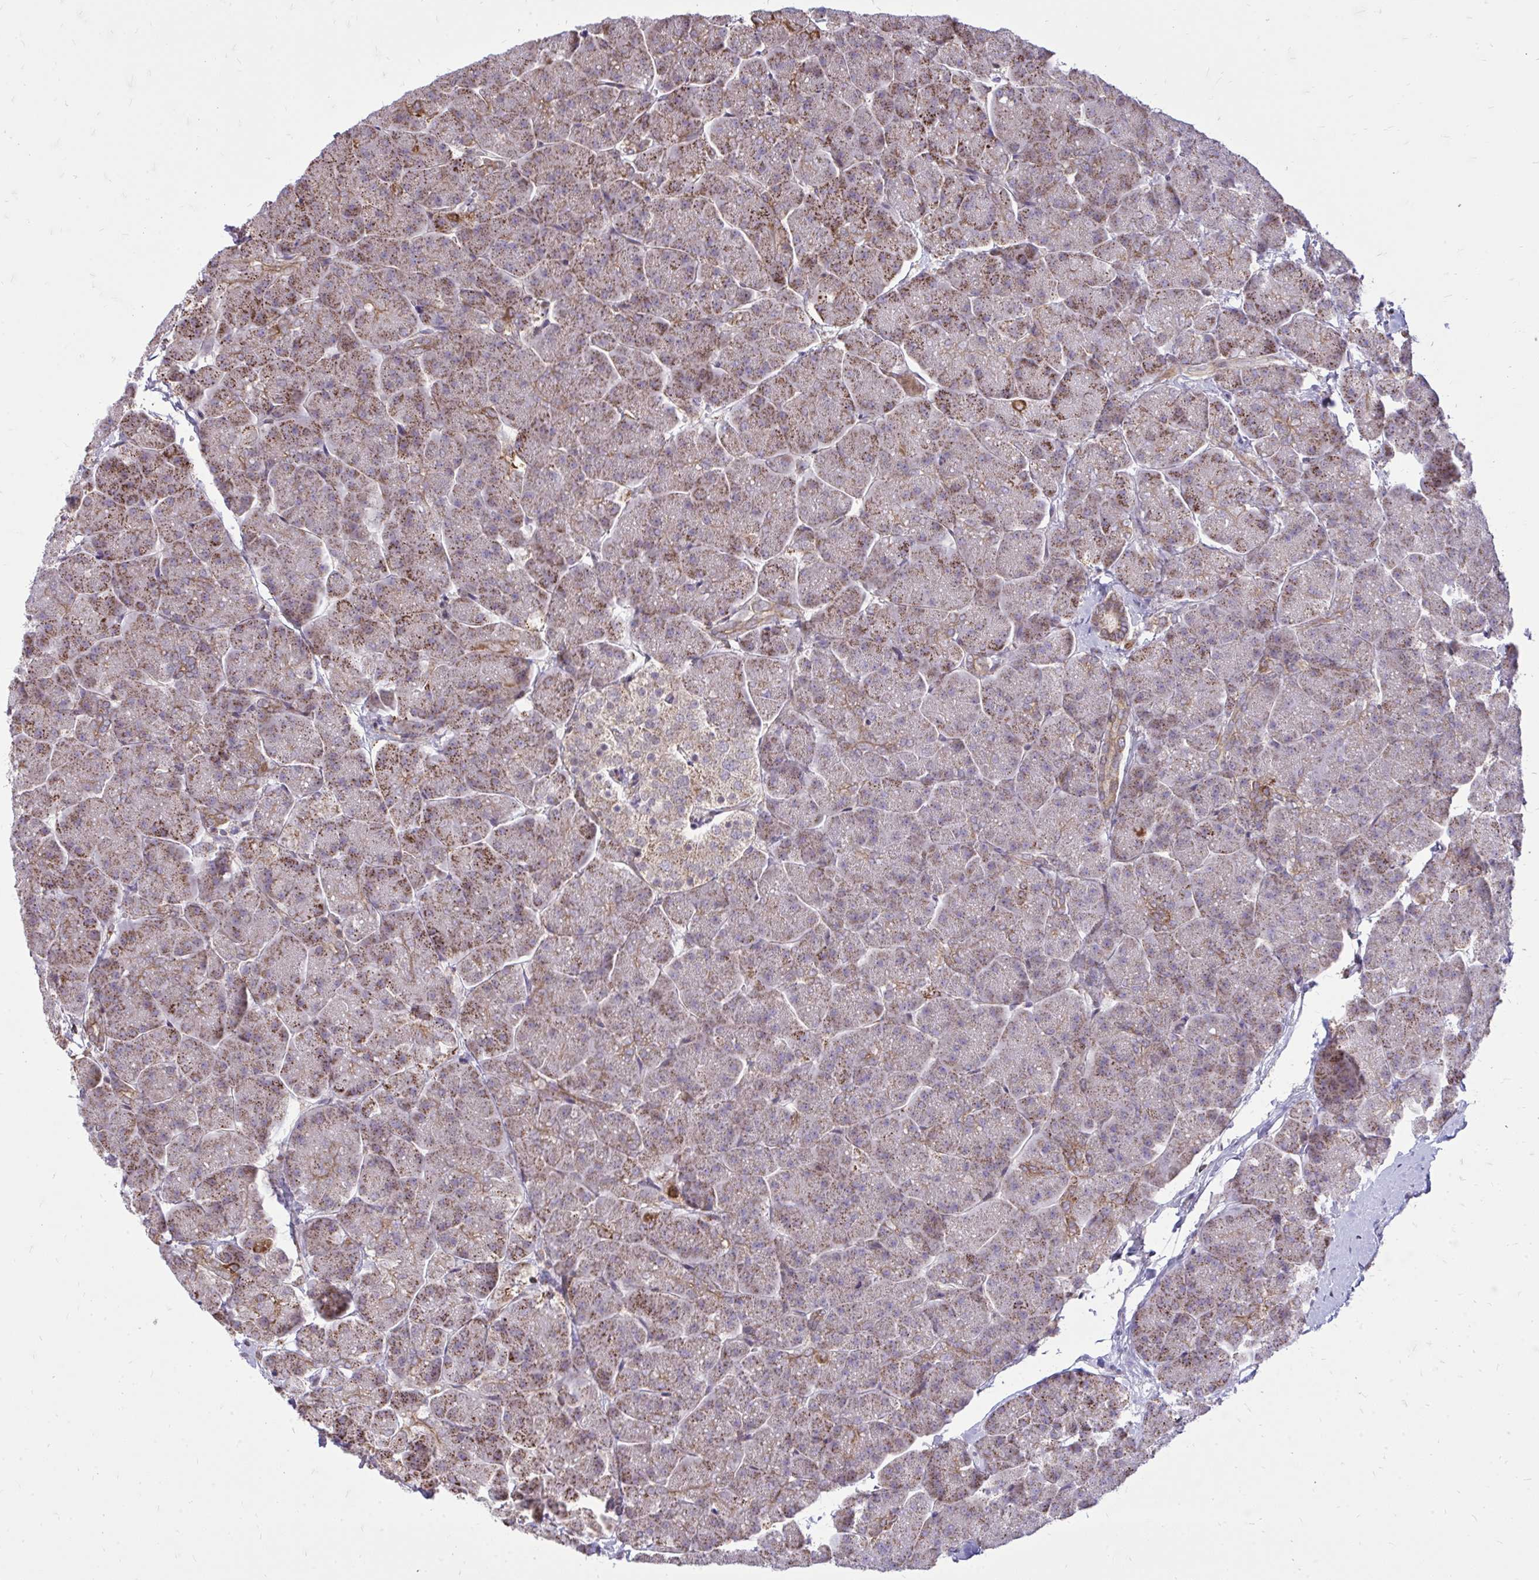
{"staining": {"intensity": "moderate", "quantity": ">75%", "location": "cytoplasmic/membranous"}, "tissue": "pancreas", "cell_type": "Exocrine glandular cells", "image_type": "normal", "snomed": [{"axis": "morphology", "description": "Normal tissue, NOS"}, {"axis": "topography", "description": "Pancreas"}, {"axis": "topography", "description": "Peripheral nerve tissue"}], "caption": "Pancreas stained with DAB (3,3'-diaminobenzidine) IHC shows medium levels of moderate cytoplasmic/membranous staining in approximately >75% of exocrine glandular cells.", "gene": "SLC7A5", "patient": {"sex": "male", "age": 54}}